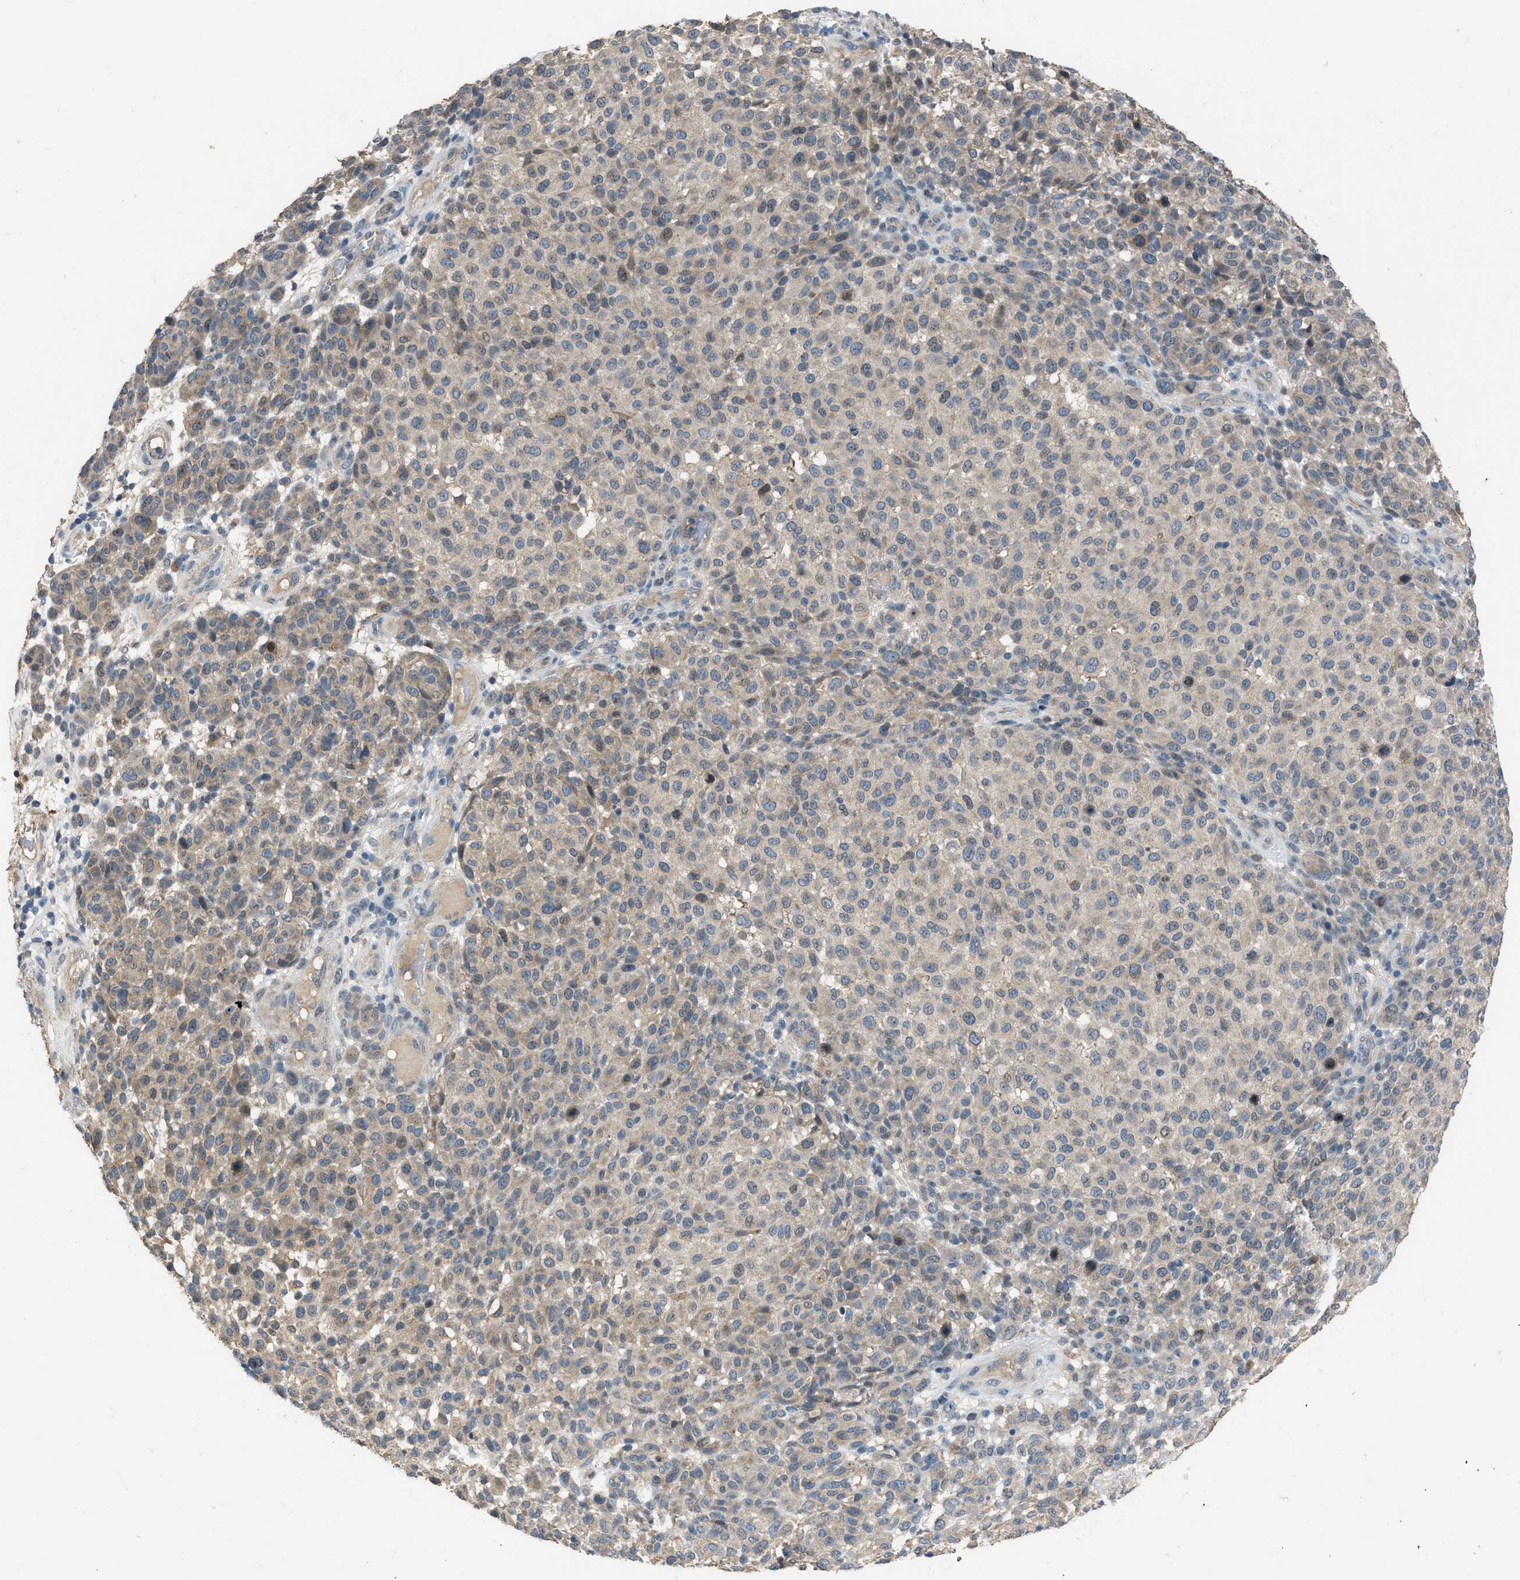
{"staining": {"intensity": "weak", "quantity": "25%-75%", "location": "cytoplasmic/membranous"}, "tissue": "melanoma", "cell_type": "Tumor cells", "image_type": "cancer", "snomed": [{"axis": "morphology", "description": "Malignant melanoma, NOS"}, {"axis": "topography", "description": "Skin"}], "caption": "Brown immunohistochemical staining in human malignant melanoma demonstrates weak cytoplasmic/membranous staining in about 25%-75% of tumor cells.", "gene": "MIS18A", "patient": {"sex": "male", "age": 59}}